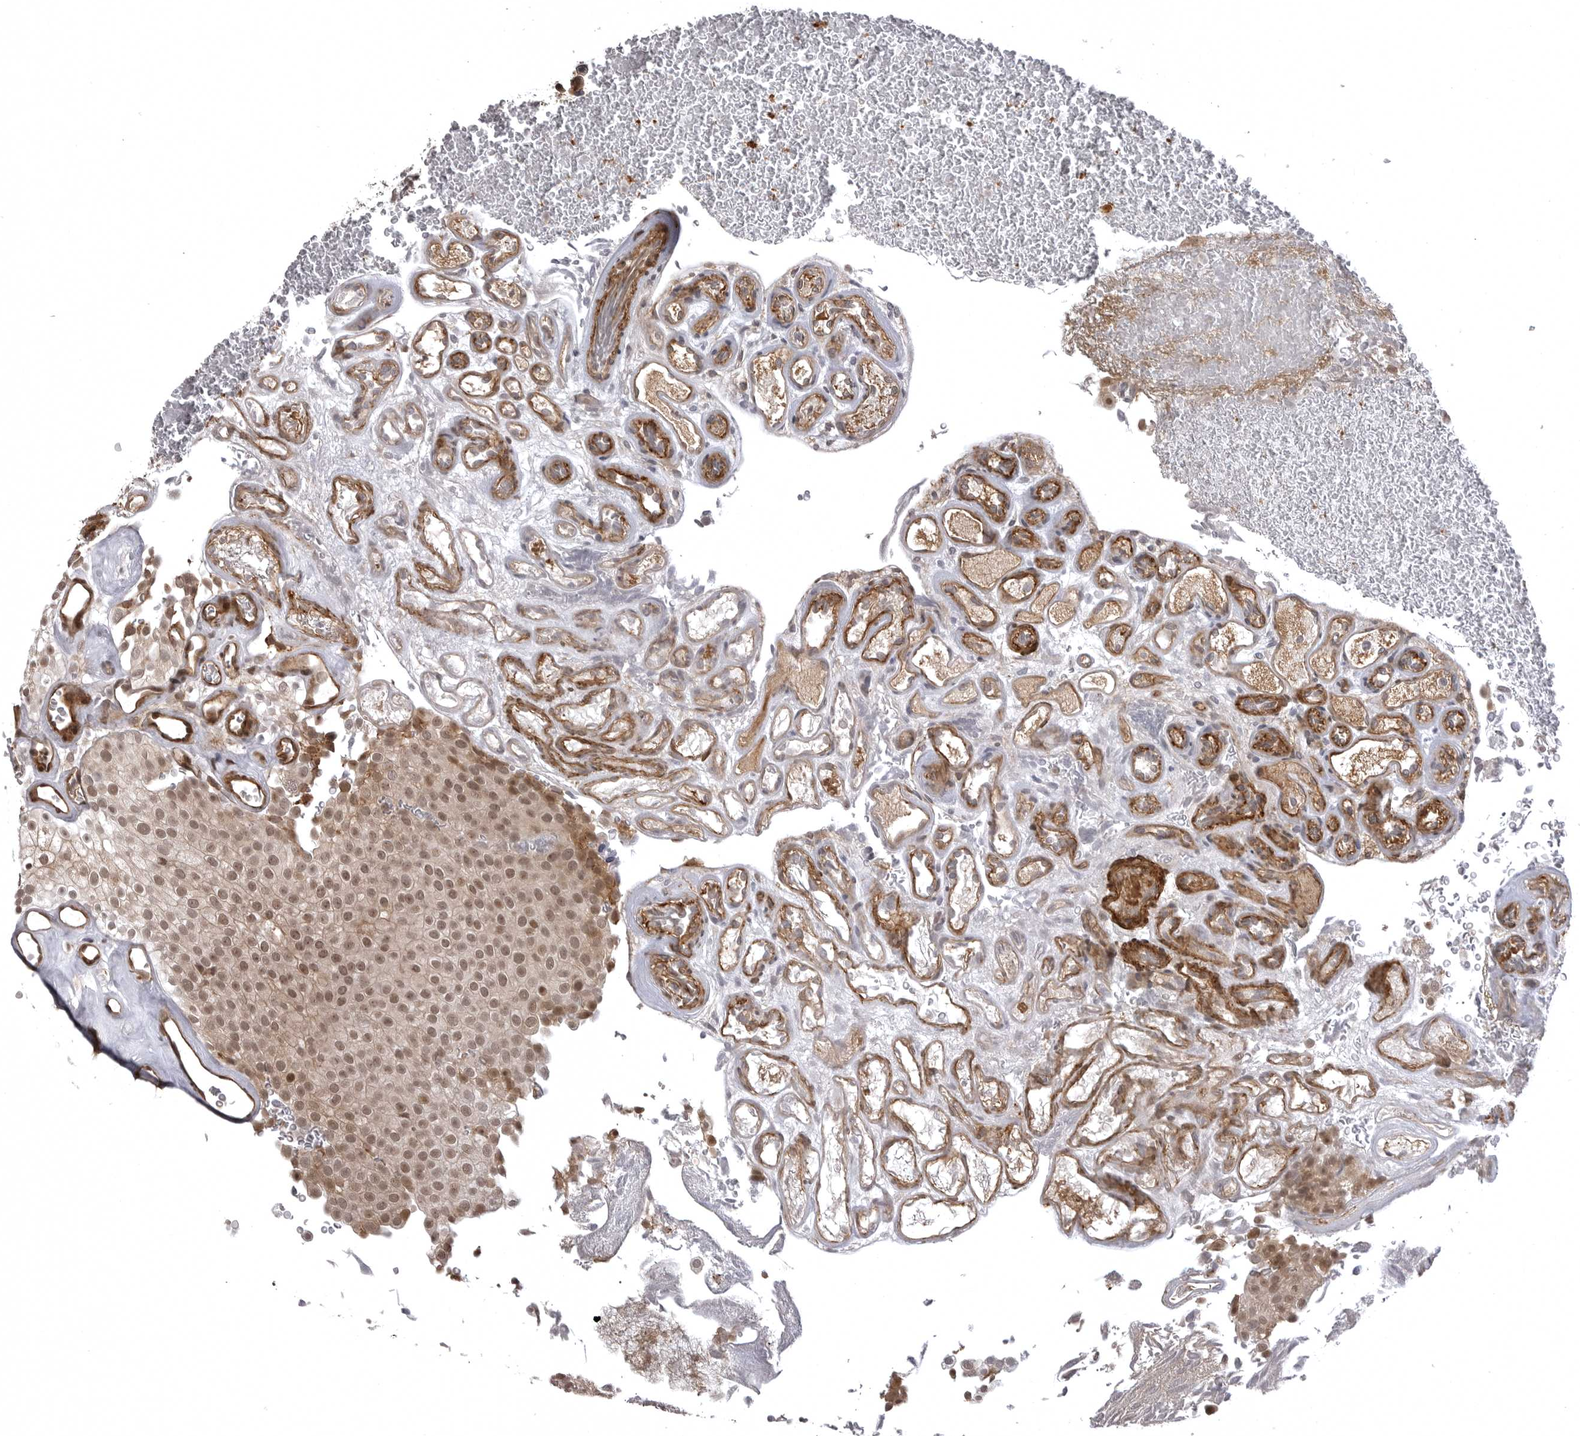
{"staining": {"intensity": "moderate", "quantity": ">75%", "location": "nuclear"}, "tissue": "urothelial cancer", "cell_type": "Tumor cells", "image_type": "cancer", "snomed": [{"axis": "morphology", "description": "Urothelial carcinoma, Low grade"}, {"axis": "topography", "description": "Urinary bladder"}], "caption": "A brown stain labels moderate nuclear positivity of a protein in urothelial cancer tumor cells.", "gene": "SORBS1", "patient": {"sex": "male", "age": 78}}